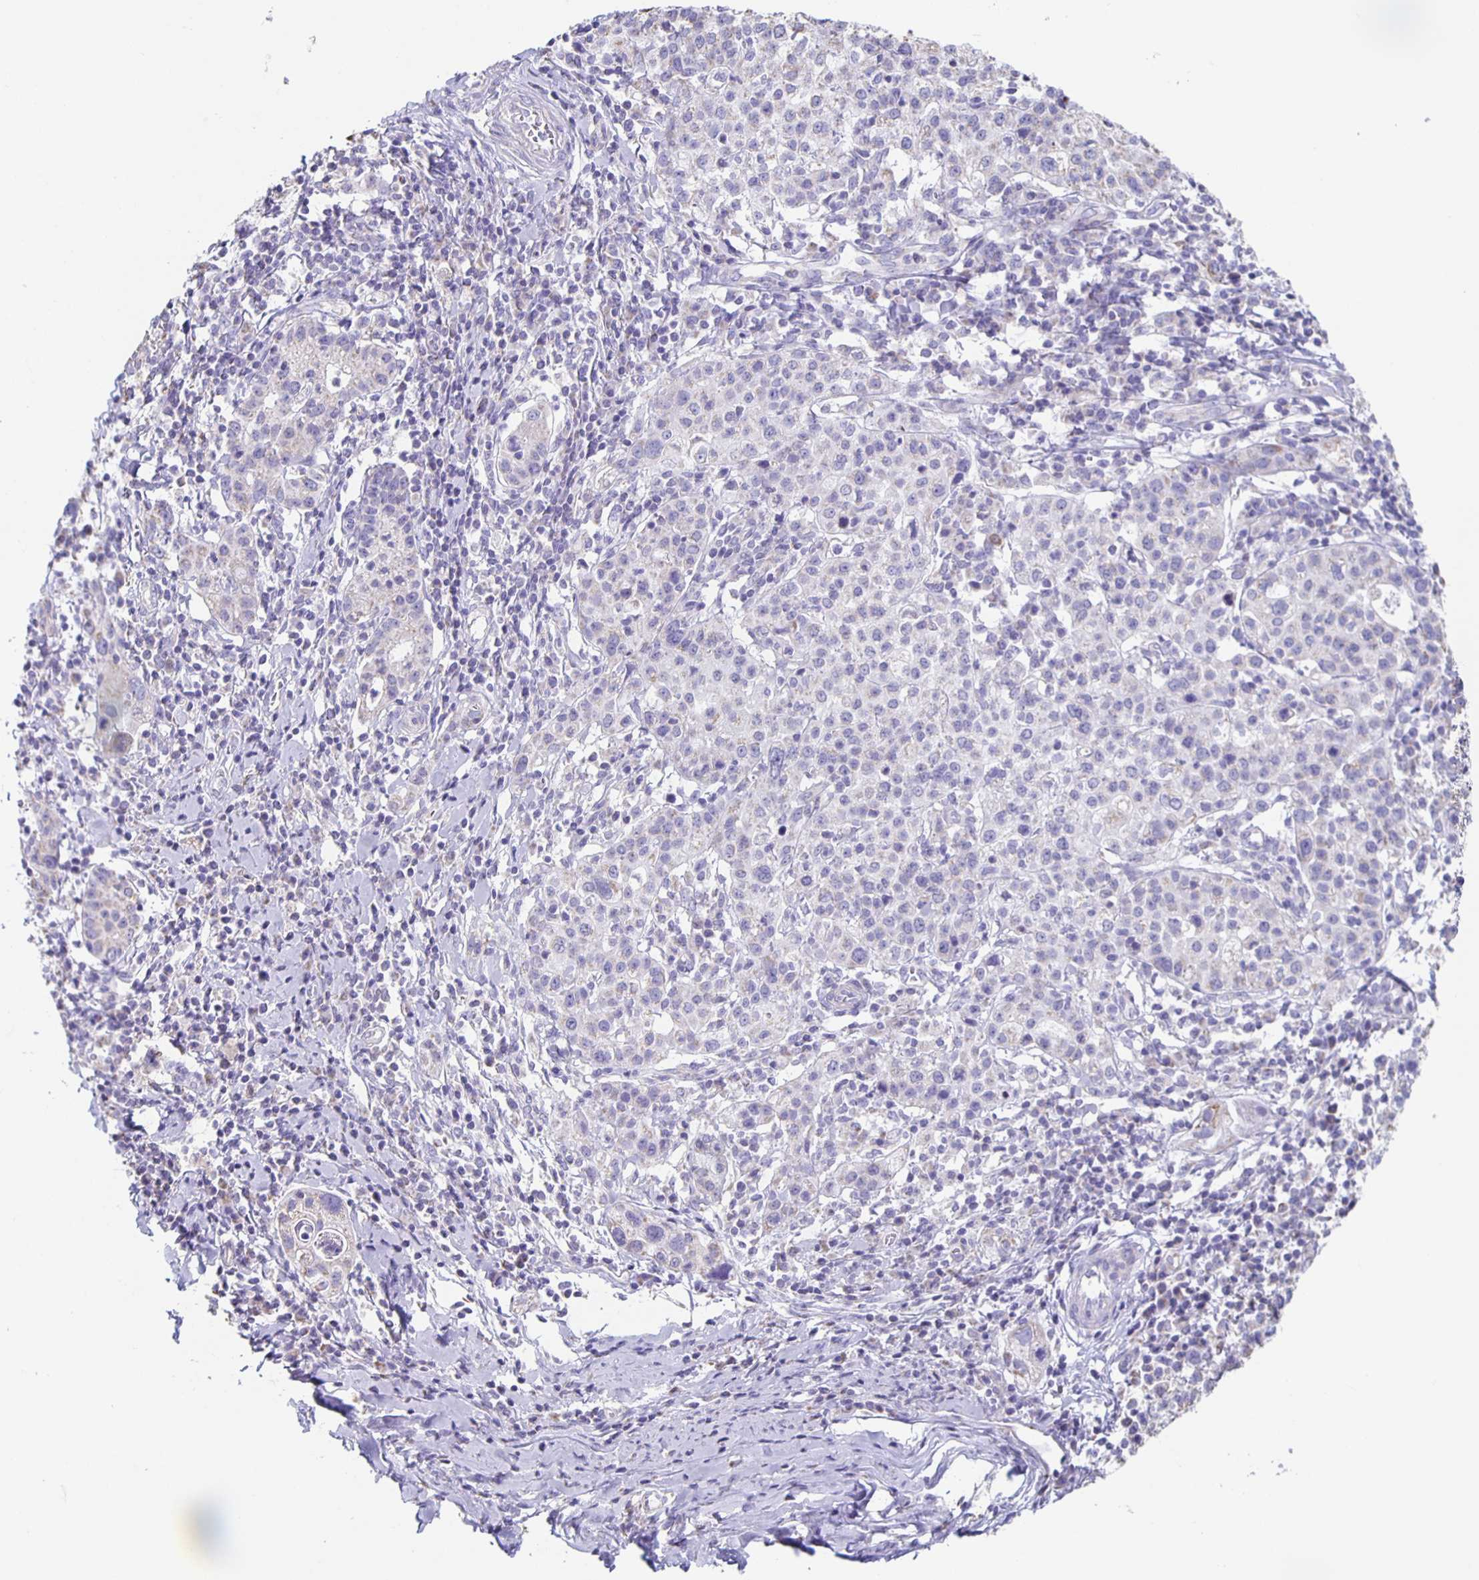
{"staining": {"intensity": "negative", "quantity": "none", "location": "none"}, "tissue": "cervical cancer", "cell_type": "Tumor cells", "image_type": "cancer", "snomed": [{"axis": "morphology", "description": "Normal tissue, NOS"}, {"axis": "morphology", "description": "Adenocarcinoma, NOS"}, {"axis": "topography", "description": "Cervix"}], "caption": "A micrograph of cervical cancer stained for a protein displays no brown staining in tumor cells. The staining is performed using DAB (3,3'-diaminobenzidine) brown chromogen with nuclei counter-stained in using hematoxylin.", "gene": "TPPP", "patient": {"sex": "female", "age": 44}}